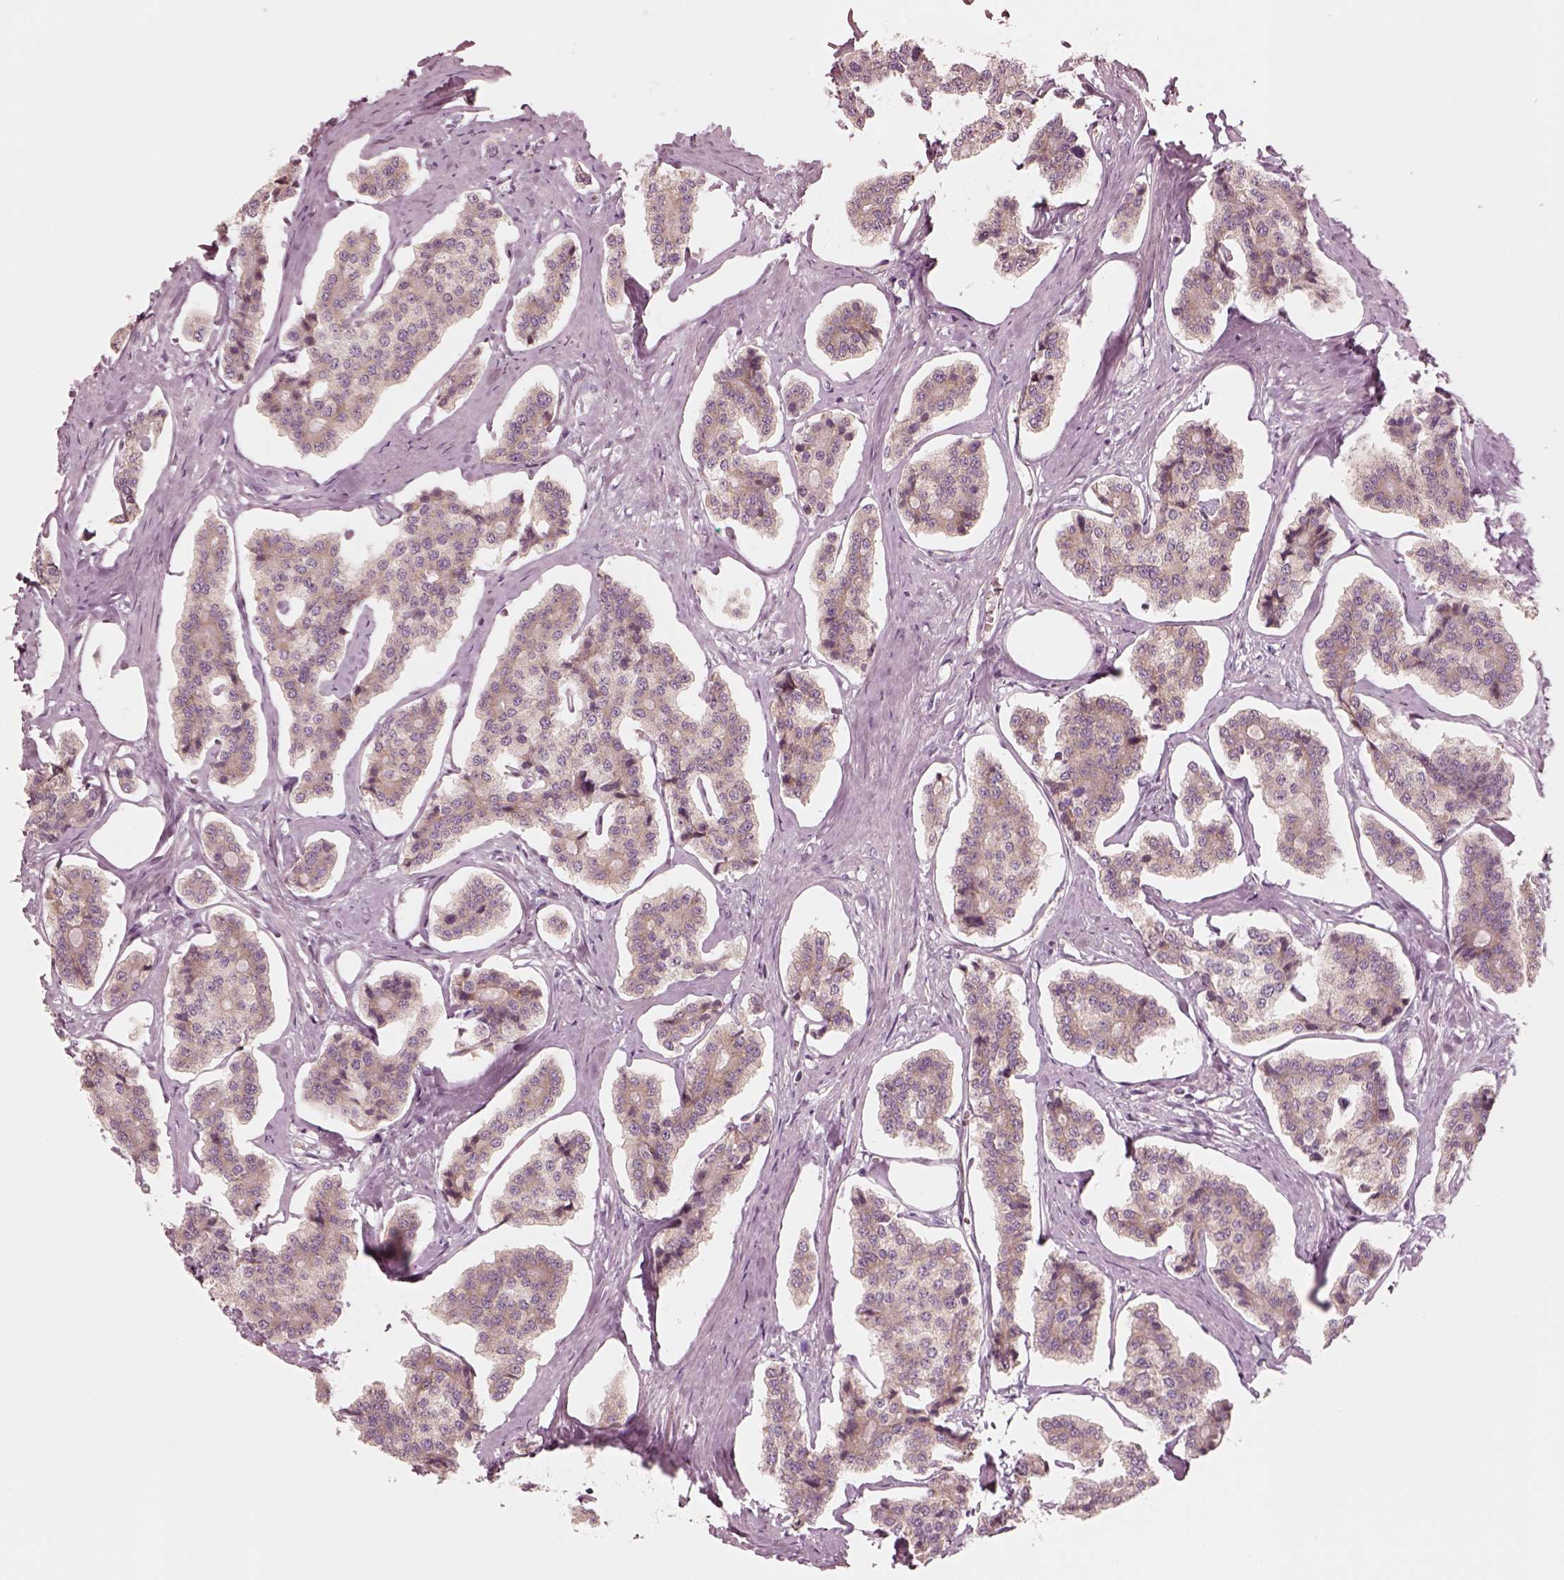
{"staining": {"intensity": "weak", "quantity": ">75%", "location": "cytoplasmic/membranous"}, "tissue": "carcinoid", "cell_type": "Tumor cells", "image_type": "cancer", "snomed": [{"axis": "morphology", "description": "Carcinoid, malignant, NOS"}, {"axis": "topography", "description": "Small intestine"}], "caption": "Tumor cells show low levels of weak cytoplasmic/membranous positivity in about >75% of cells in human malignant carcinoid. The protein is stained brown, and the nuclei are stained in blue (DAB (3,3'-diaminobenzidine) IHC with brightfield microscopy, high magnification).", "gene": "CNOT2", "patient": {"sex": "female", "age": 65}}